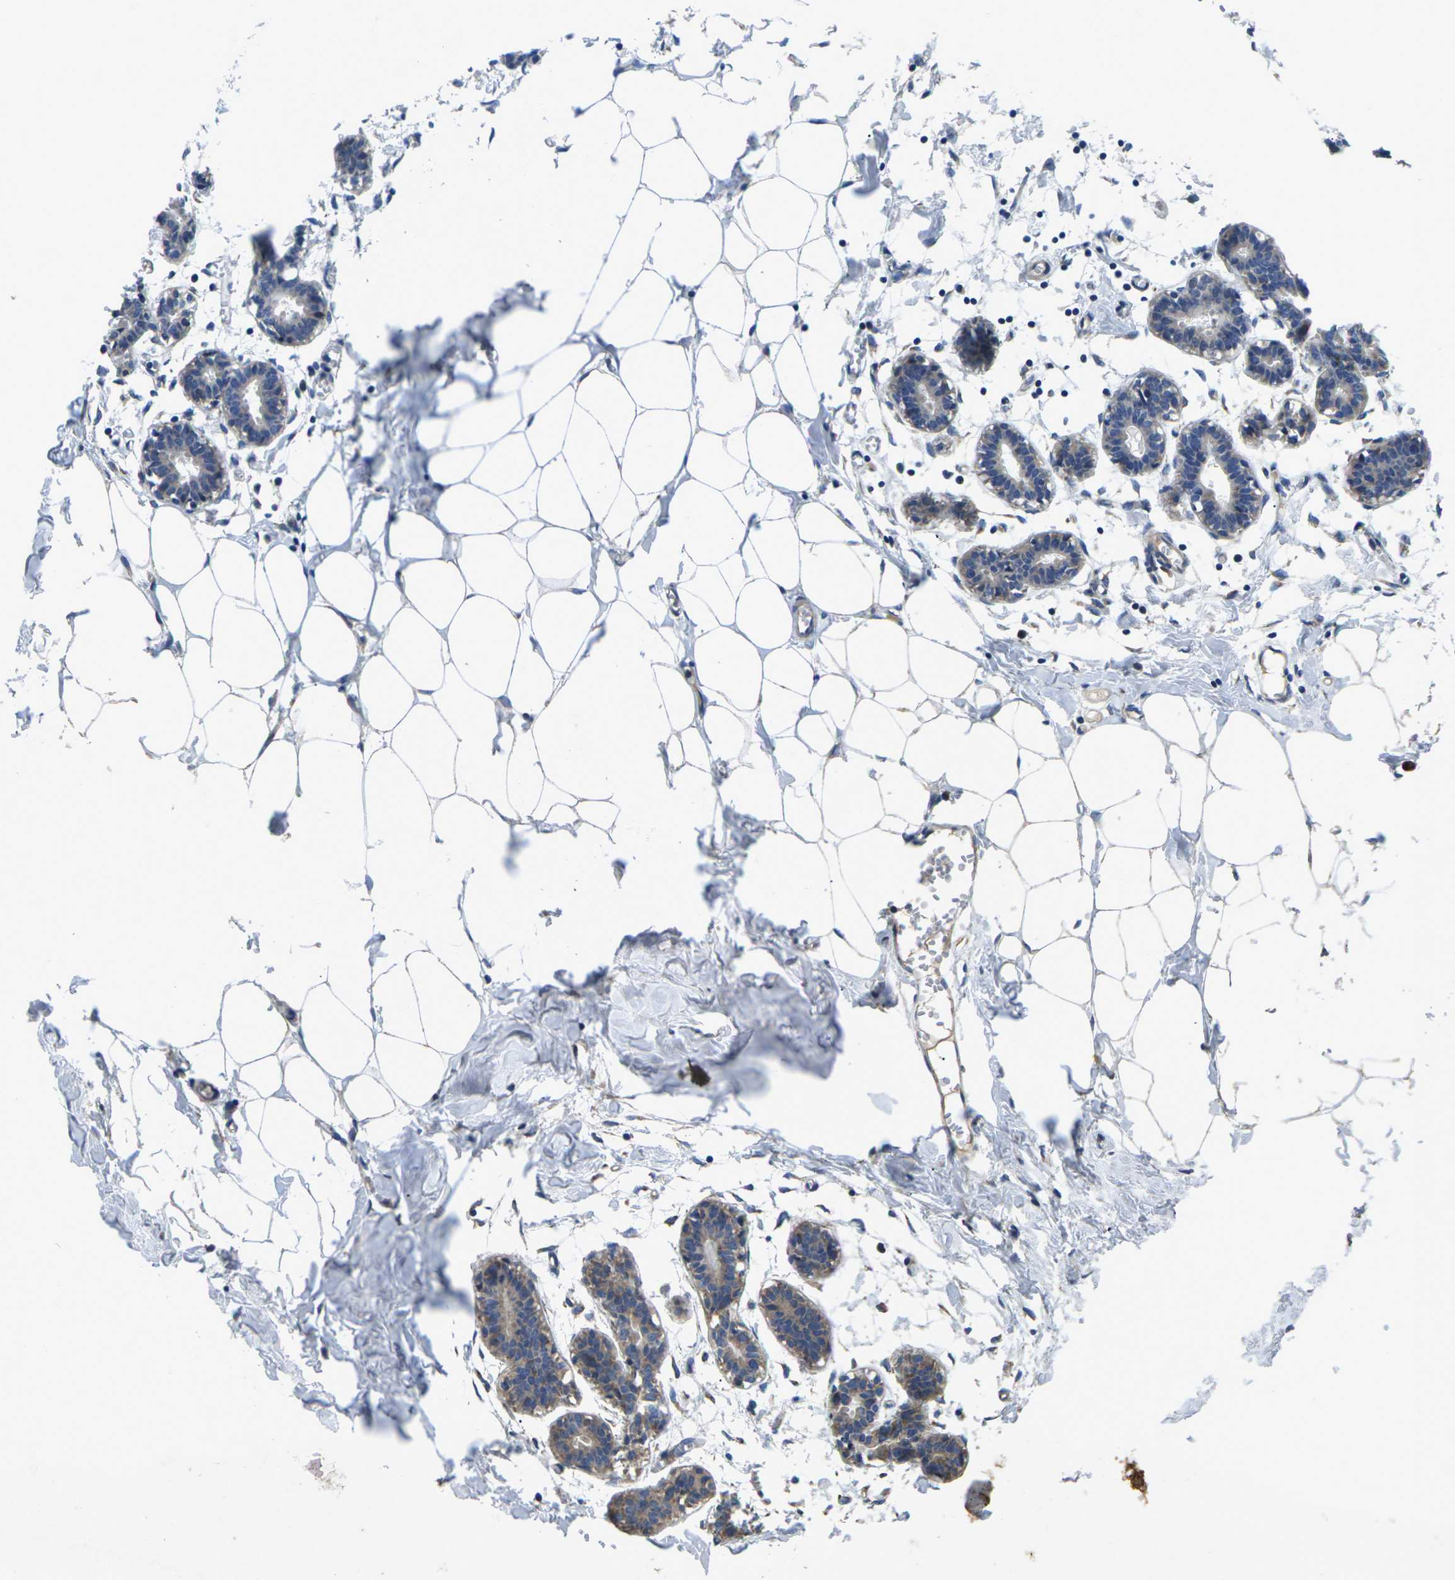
{"staining": {"intensity": "negative", "quantity": "none", "location": "none"}, "tissue": "breast", "cell_type": "Adipocytes", "image_type": "normal", "snomed": [{"axis": "morphology", "description": "Normal tissue, NOS"}, {"axis": "topography", "description": "Breast"}], "caption": "Immunohistochemistry (IHC) image of normal breast: breast stained with DAB (3,3'-diaminobenzidine) exhibits no significant protein staining in adipocytes. (DAB (3,3'-diaminobenzidine) IHC visualized using brightfield microscopy, high magnification).", "gene": "KIF1B", "patient": {"sex": "female", "age": 27}}